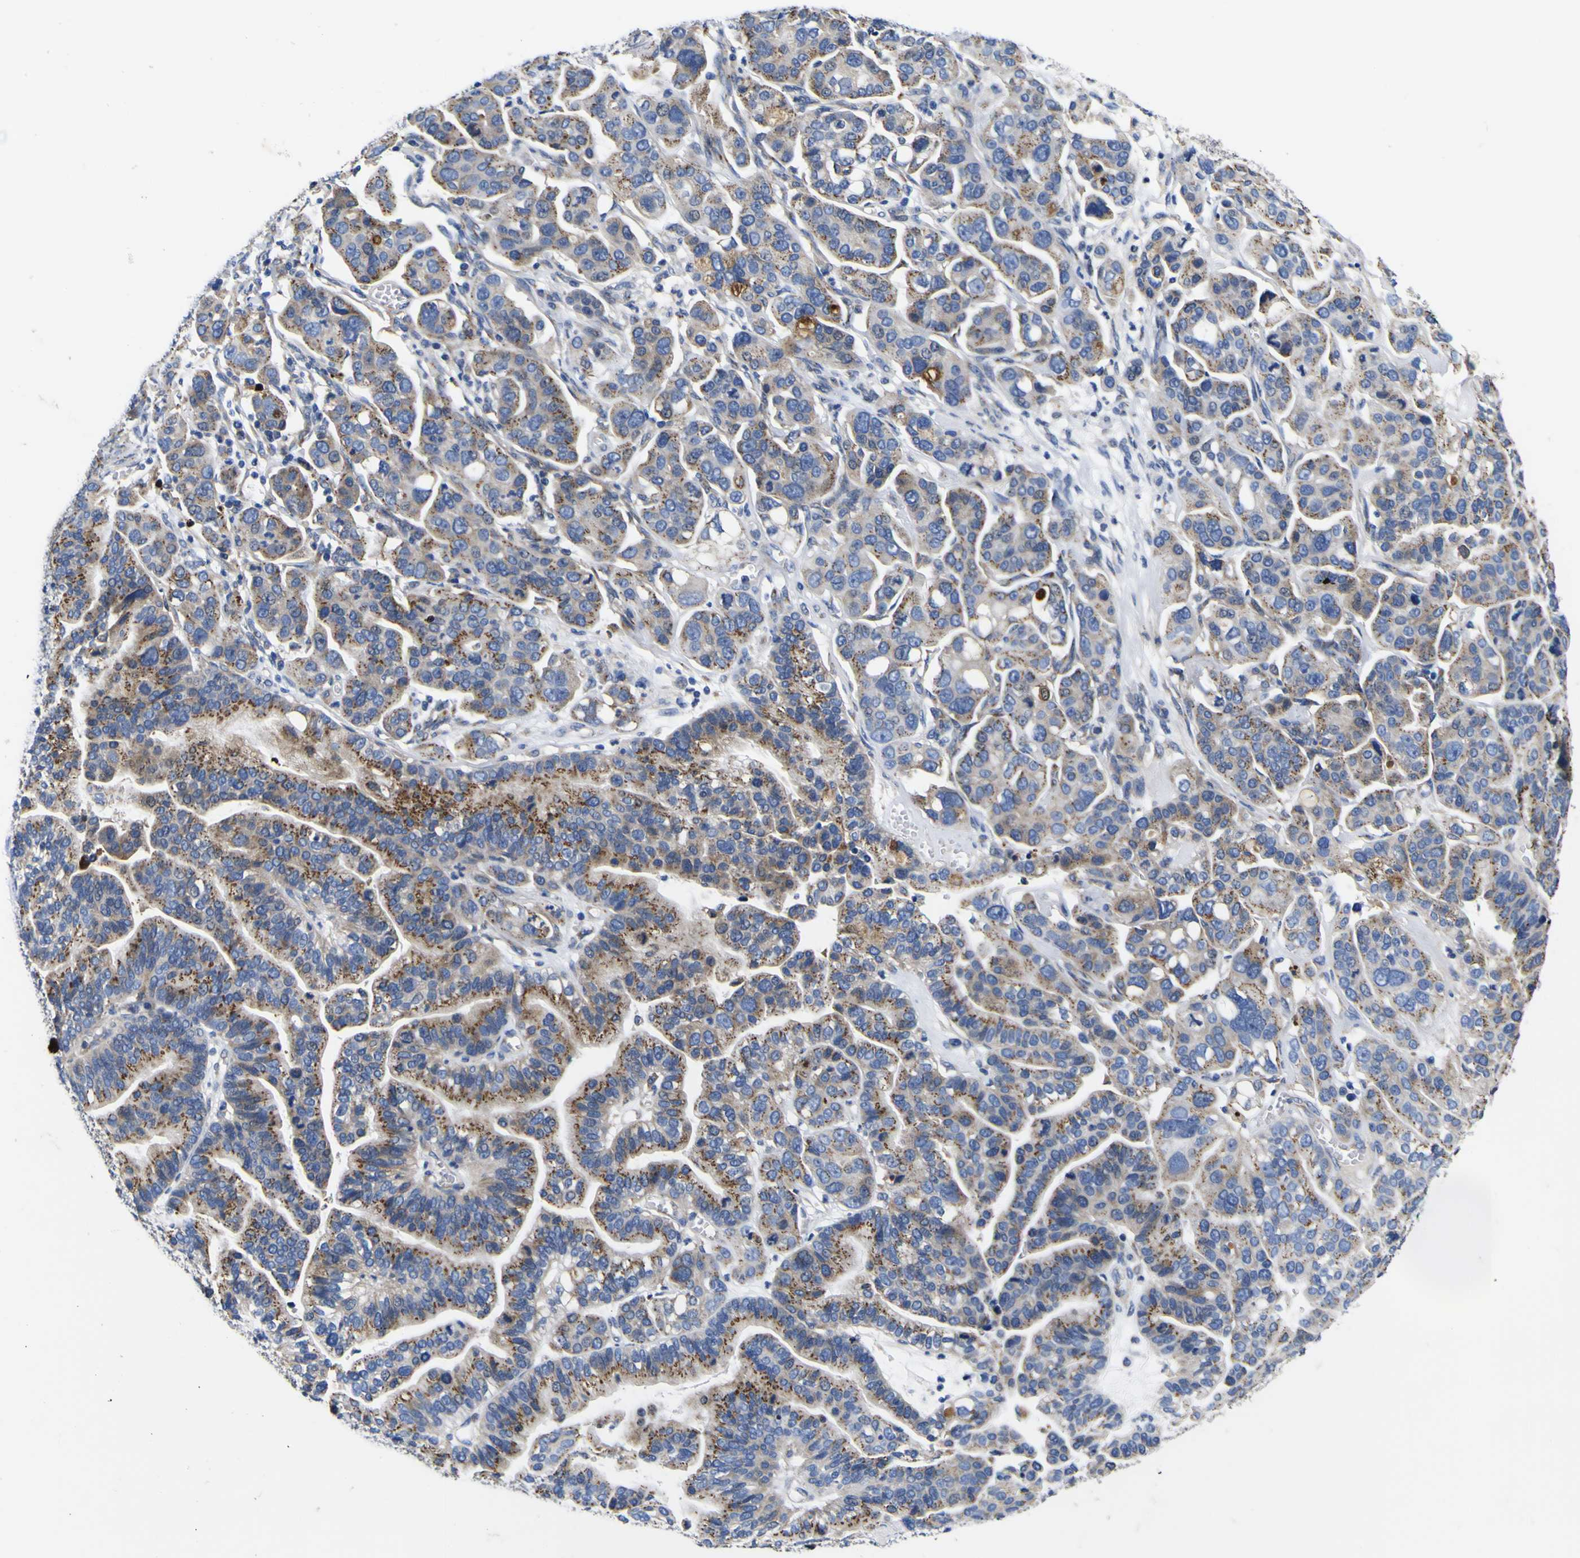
{"staining": {"intensity": "strong", "quantity": ">75%", "location": "cytoplasmic/membranous"}, "tissue": "ovarian cancer", "cell_type": "Tumor cells", "image_type": "cancer", "snomed": [{"axis": "morphology", "description": "Cystadenocarcinoma, serous, NOS"}, {"axis": "topography", "description": "Ovary"}], "caption": "This is a histology image of immunohistochemistry staining of ovarian serous cystadenocarcinoma, which shows strong expression in the cytoplasmic/membranous of tumor cells.", "gene": "COA1", "patient": {"sex": "female", "age": 56}}